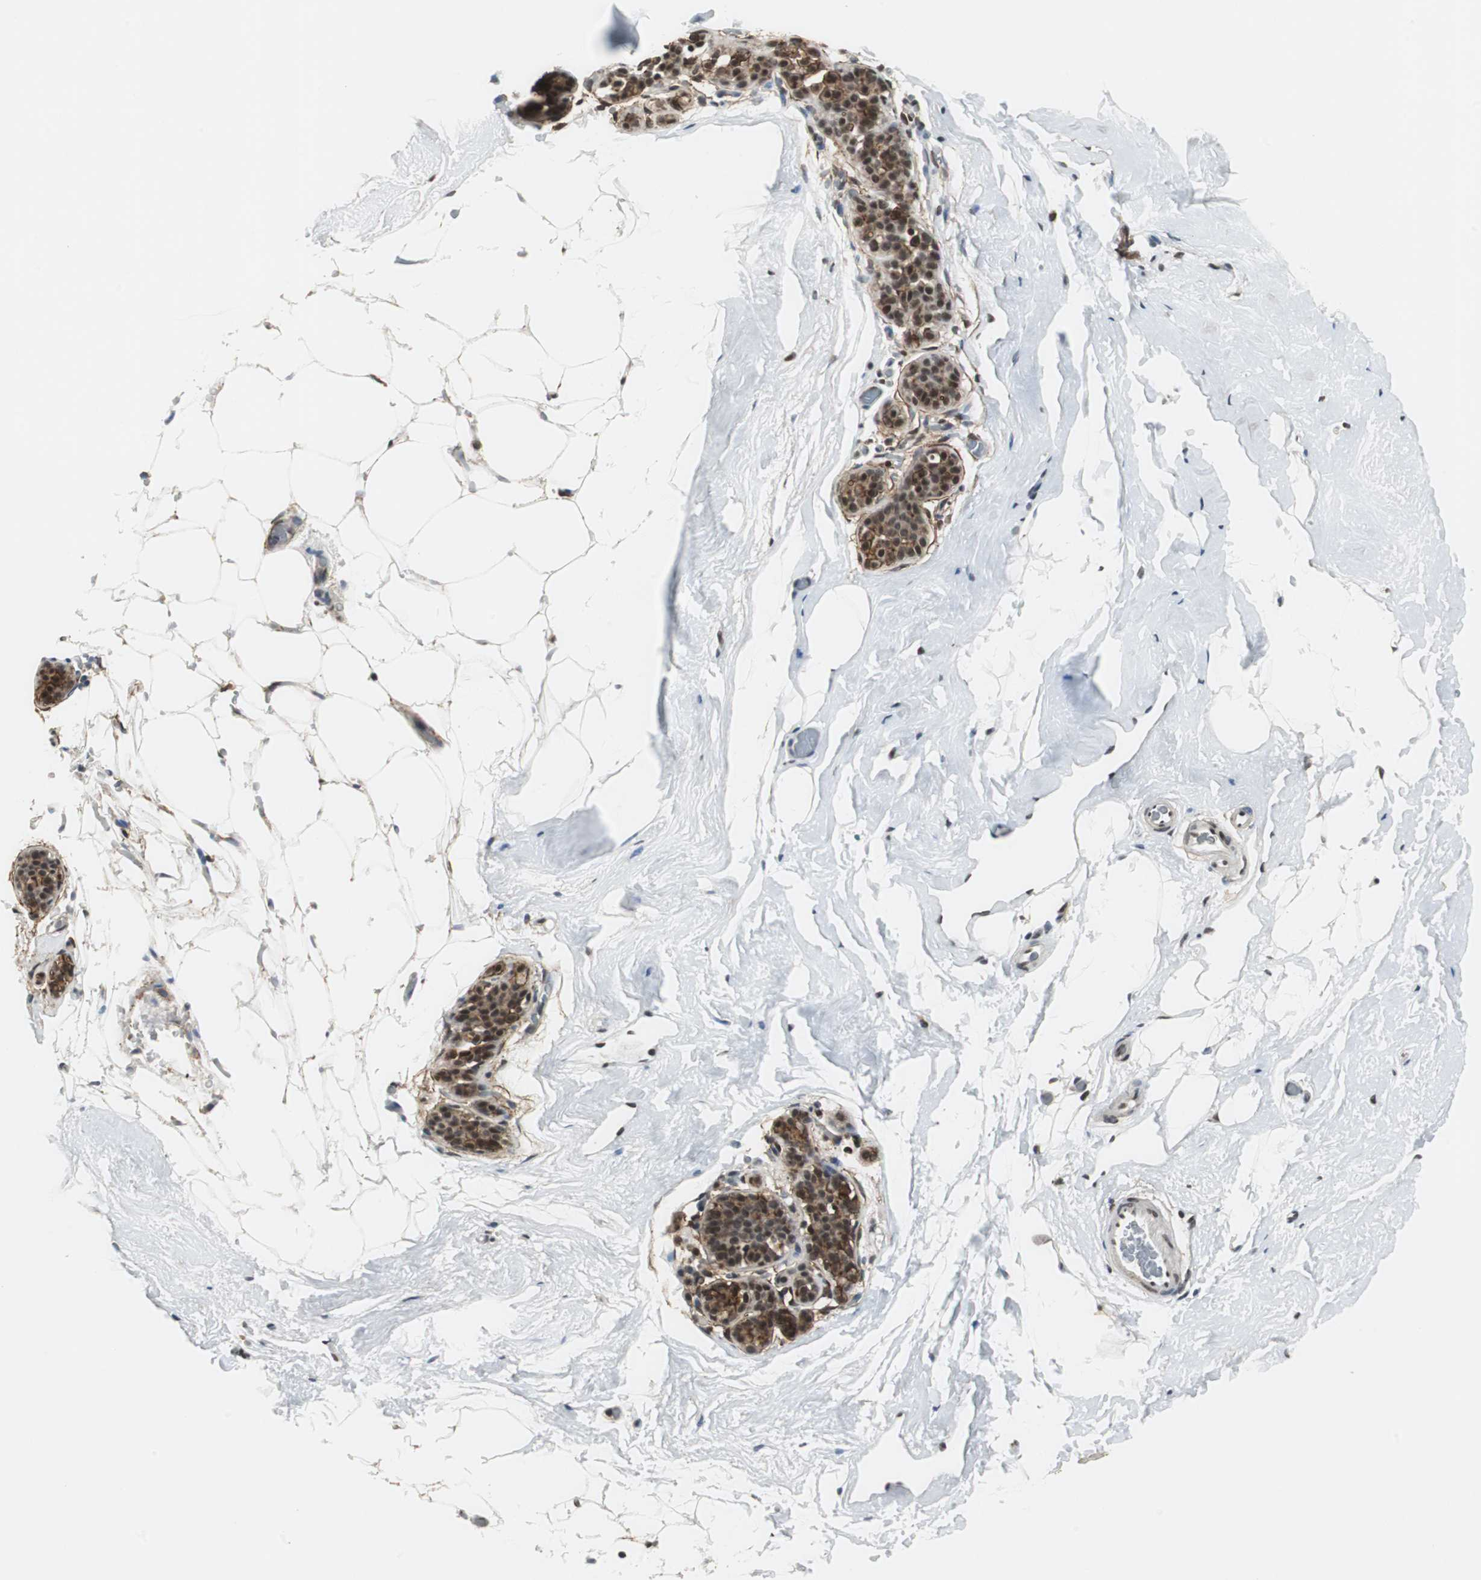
{"staining": {"intensity": "negative", "quantity": "none", "location": "none"}, "tissue": "breast", "cell_type": "Adipocytes", "image_type": "normal", "snomed": [{"axis": "morphology", "description": "Normal tissue, NOS"}, {"axis": "topography", "description": "Breast"}], "caption": "A high-resolution photomicrograph shows immunohistochemistry staining of normal breast, which demonstrates no significant staining in adipocytes.", "gene": "MKX", "patient": {"sex": "female", "age": 75}}